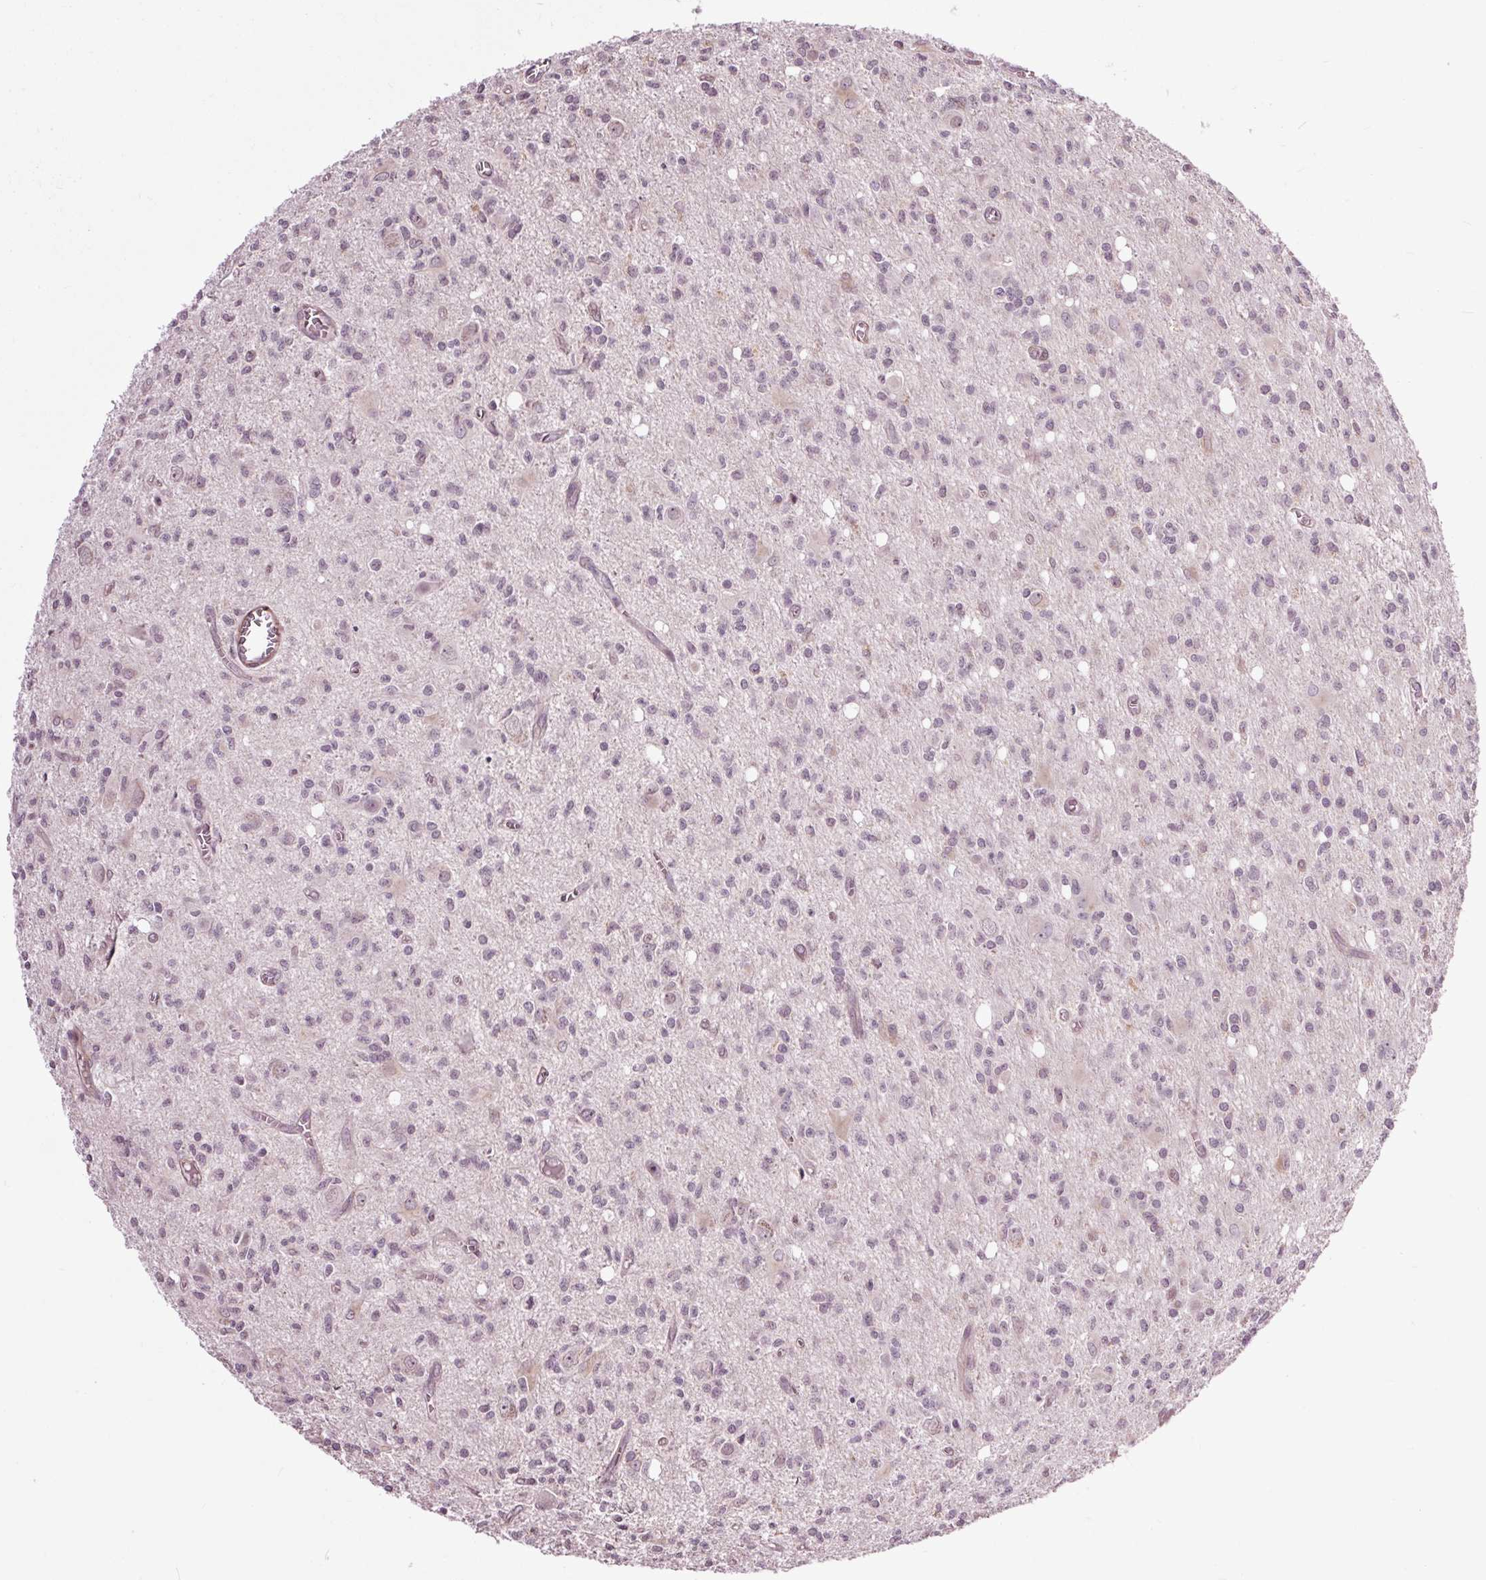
{"staining": {"intensity": "negative", "quantity": "none", "location": "none"}, "tissue": "glioma", "cell_type": "Tumor cells", "image_type": "cancer", "snomed": [{"axis": "morphology", "description": "Glioma, malignant, Low grade"}, {"axis": "topography", "description": "Brain"}], "caption": "Tumor cells are negative for protein expression in human glioma.", "gene": "HAUS5", "patient": {"sex": "male", "age": 64}}